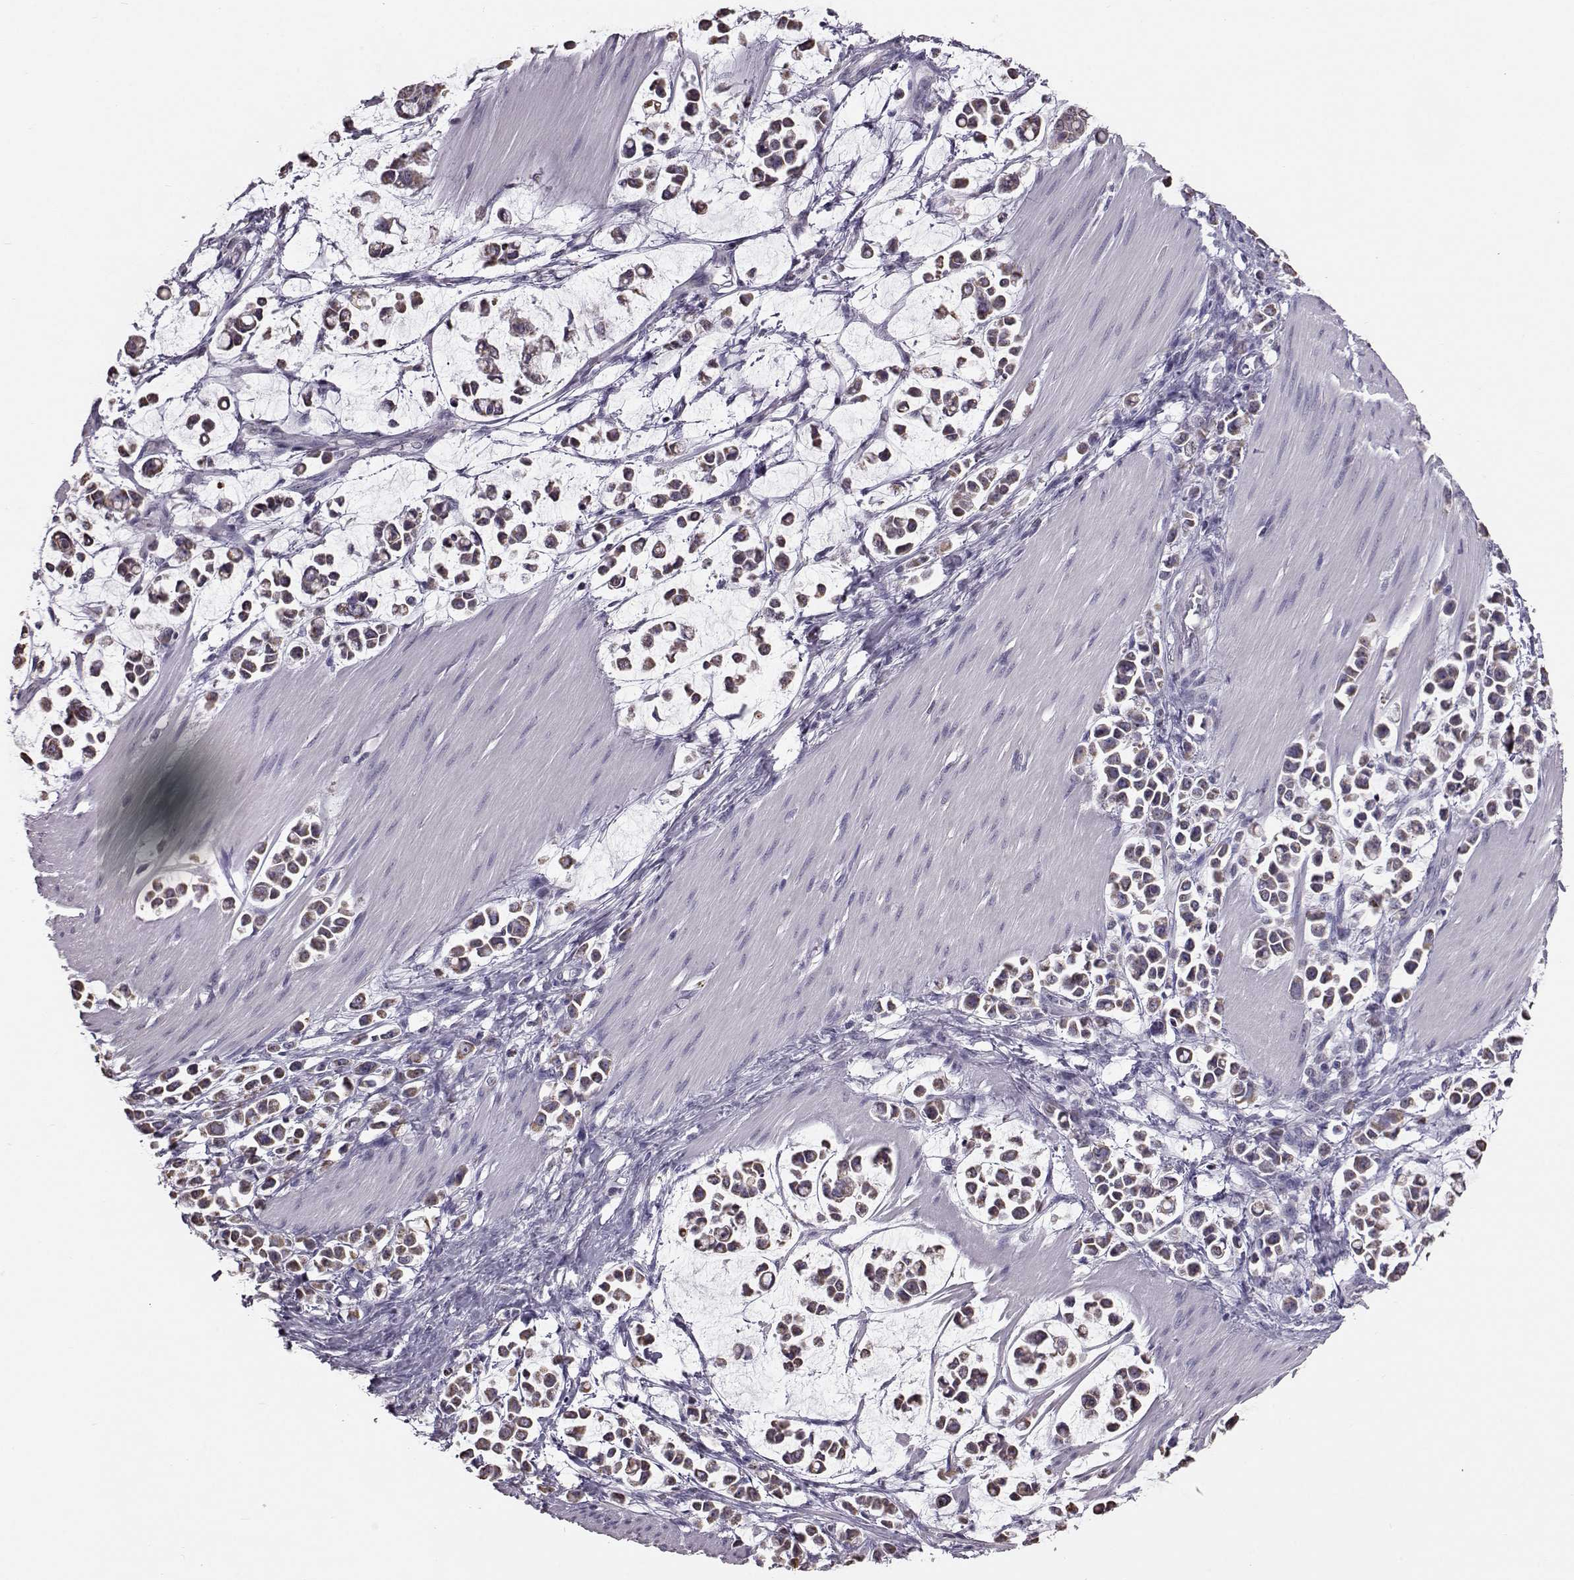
{"staining": {"intensity": "weak", "quantity": "25%-75%", "location": "cytoplasmic/membranous"}, "tissue": "stomach cancer", "cell_type": "Tumor cells", "image_type": "cancer", "snomed": [{"axis": "morphology", "description": "Adenocarcinoma, NOS"}, {"axis": "topography", "description": "Stomach"}], "caption": "Immunohistochemistry photomicrograph of neoplastic tissue: human stomach cancer (adenocarcinoma) stained using immunohistochemistry reveals low levels of weak protein expression localized specifically in the cytoplasmic/membranous of tumor cells, appearing as a cytoplasmic/membranous brown color.", "gene": "ALDH3A1", "patient": {"sex": "male", "age": 82}}